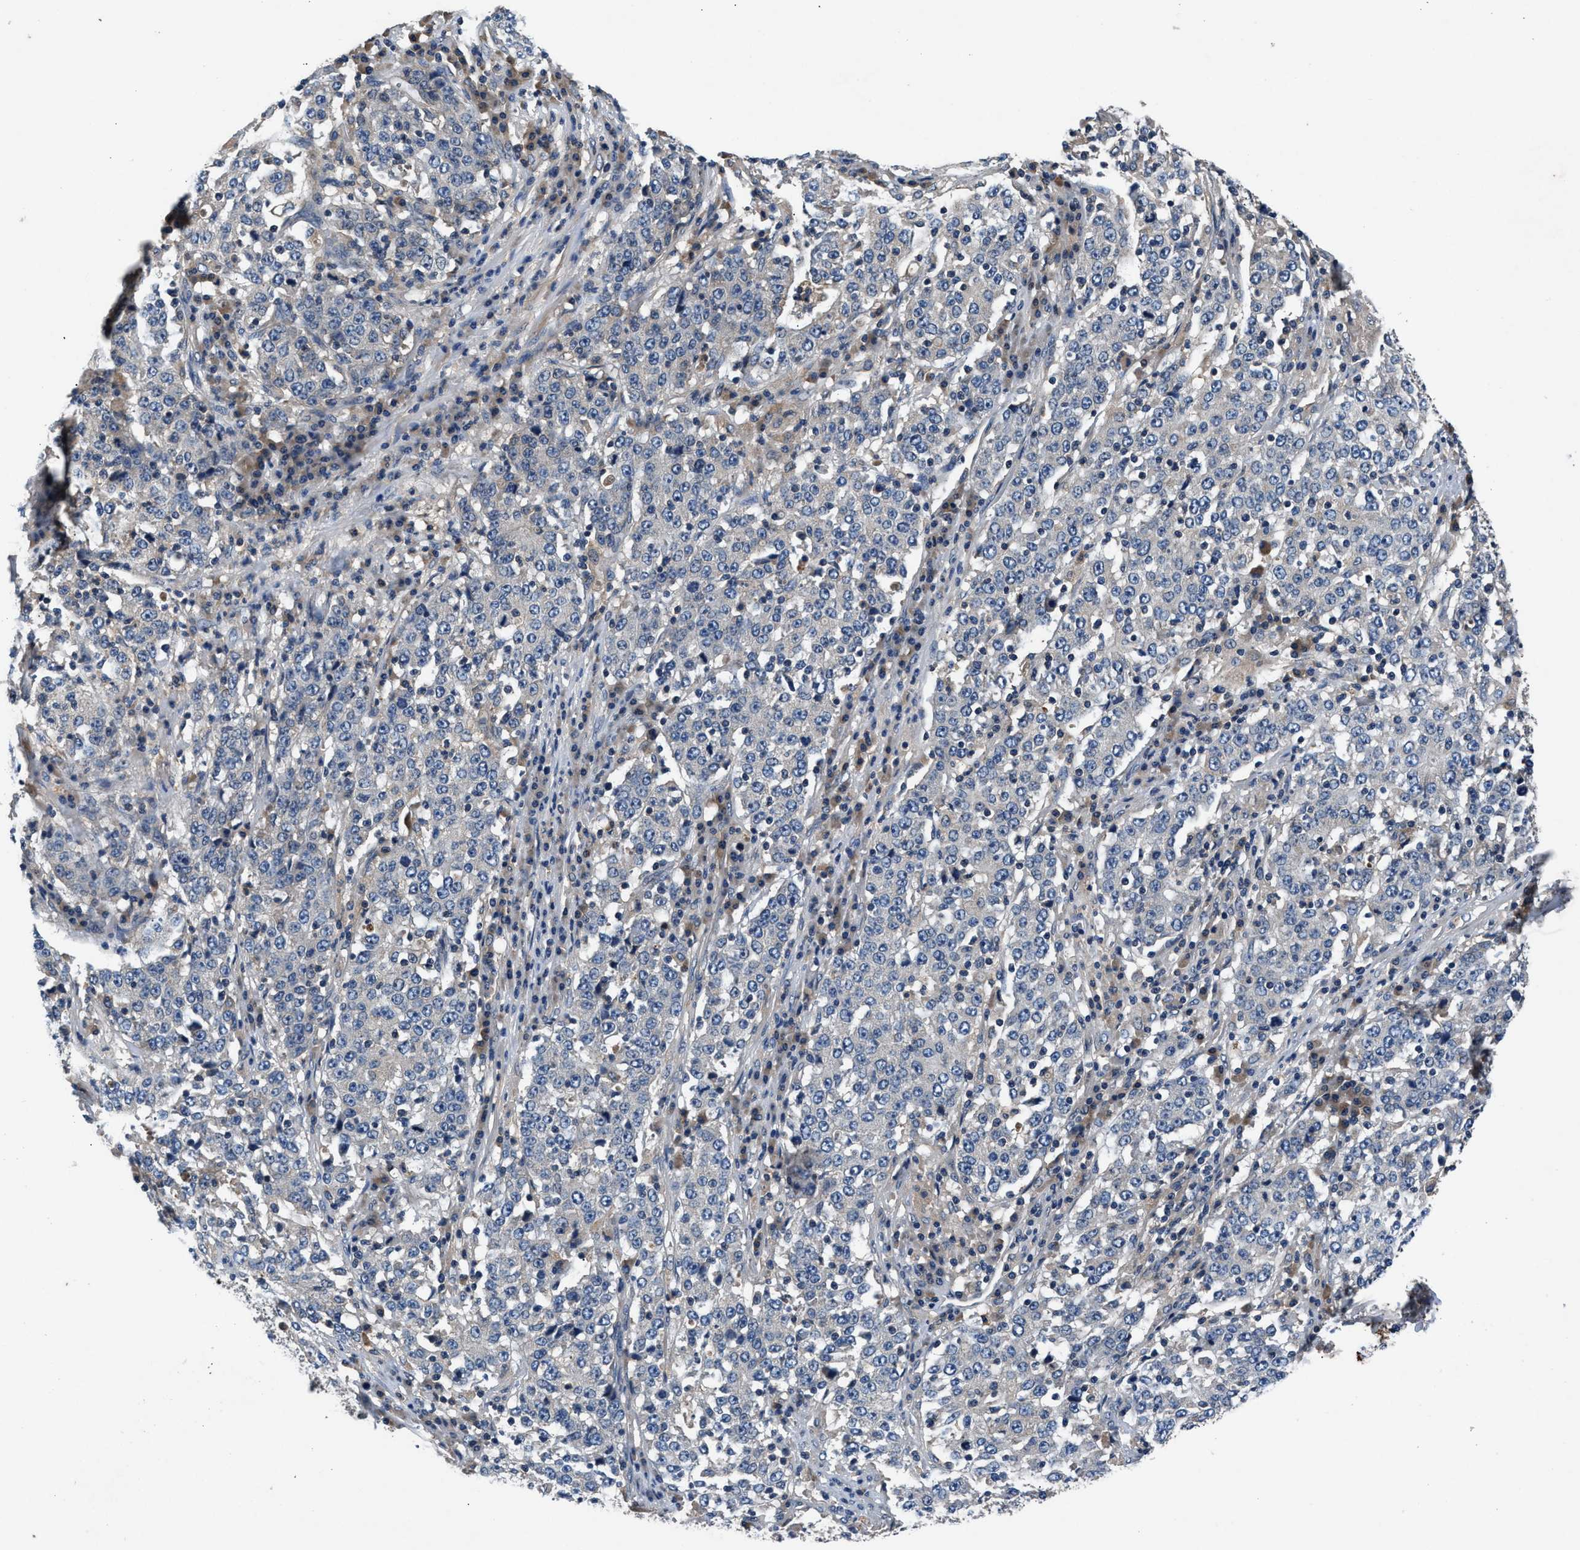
{"staining": {"intensity": "negative", "quantity": "none", "location": "none"}, "tissue": "stomach cancer", "cell_type": "Tumor cells", "image_type": "cancer", "snomed": [{"axis": "morphology", "description": "Adenocarcinoma, NOS"}, {"axis": "topography", "description": "Stomach"}], "caption": "Immunohistochemistry of human stomach cancer displays no staining in tumor cells.", "gene": "PRXL2C", "patient": {"sex": "male", "age": 59}}